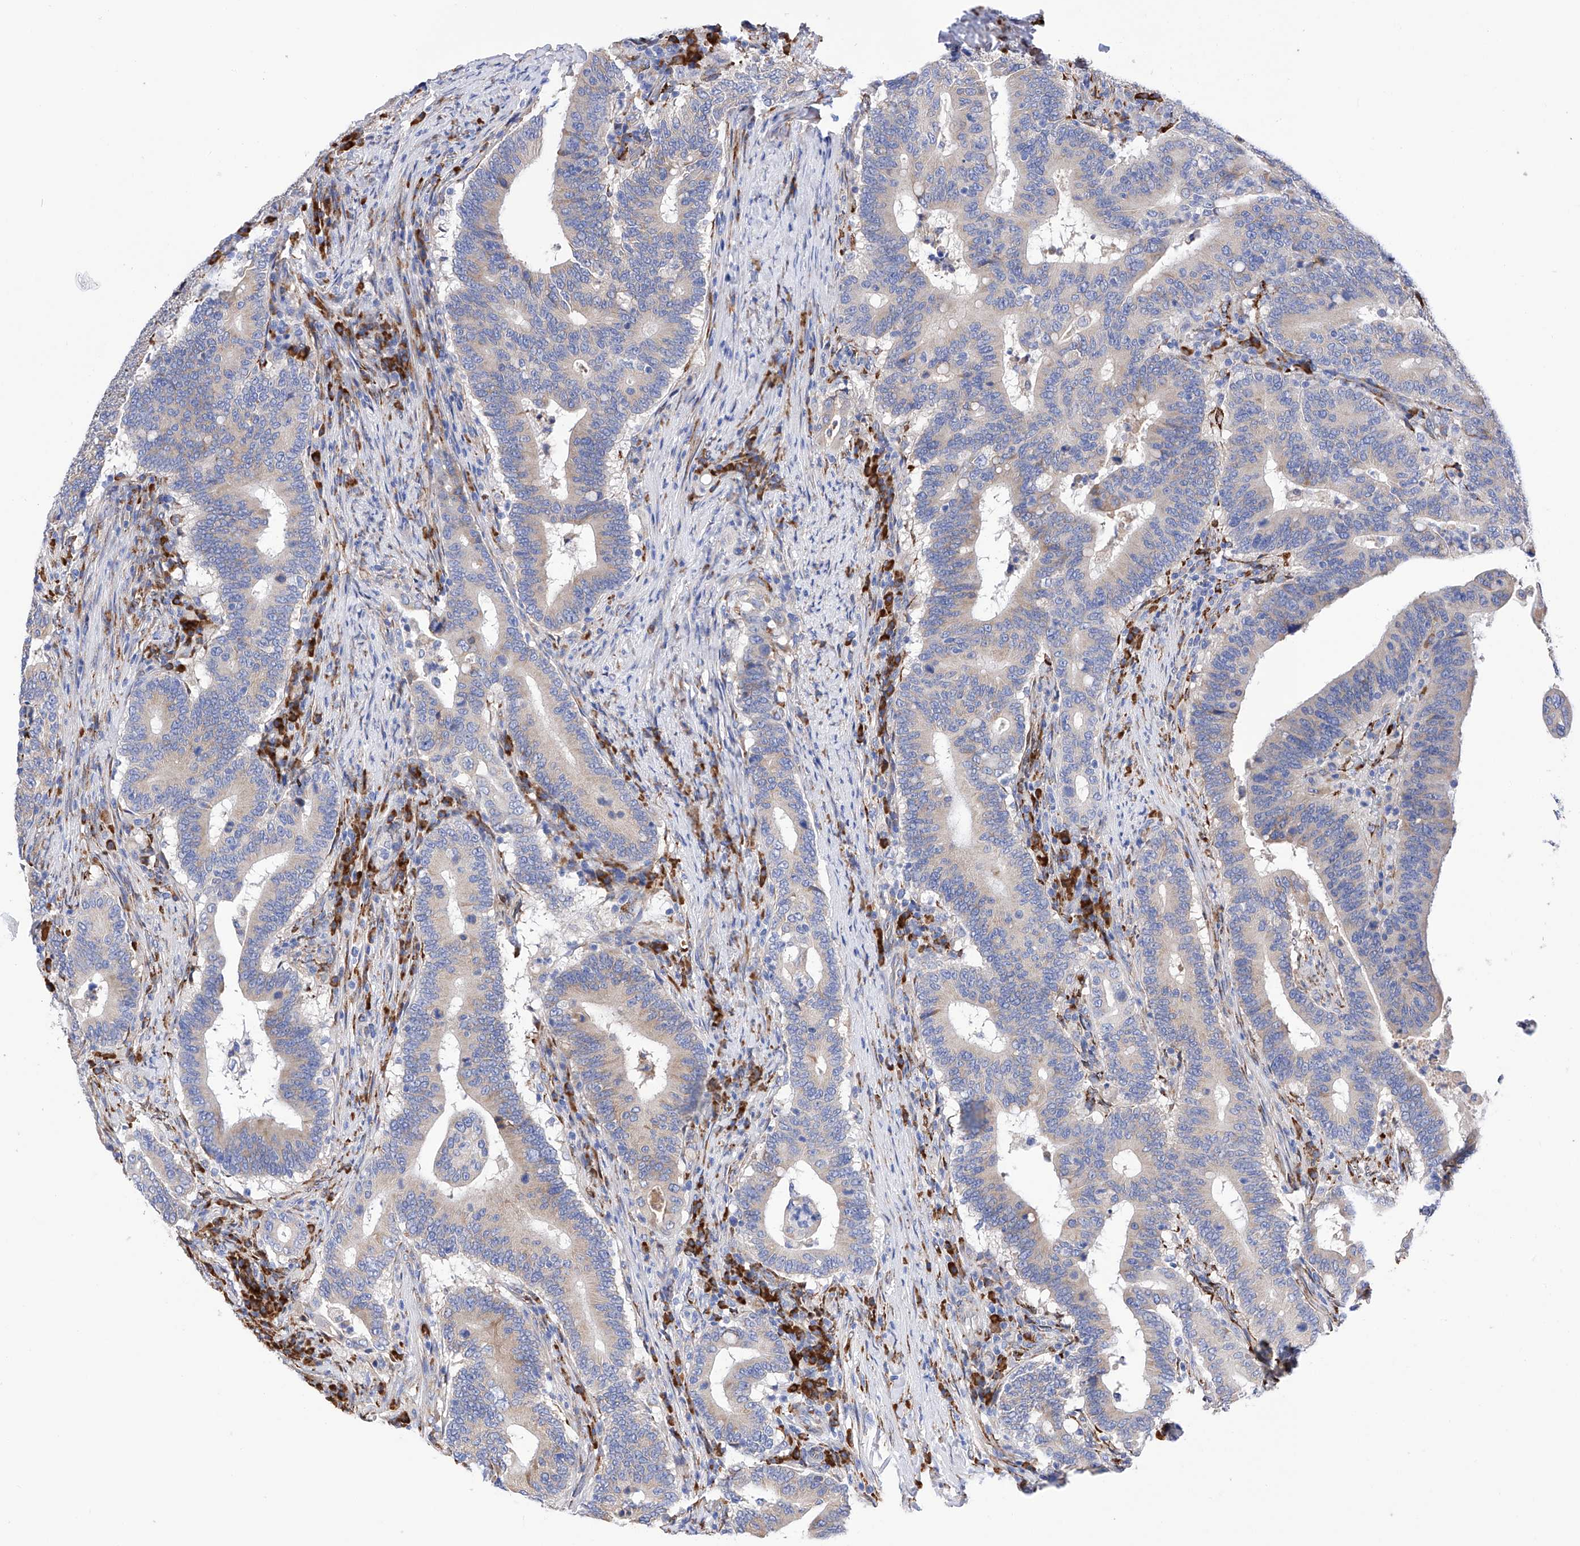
{"staining": {"intensity": "weak", "quantity": "<25%", "location": "cytoplasmic/membranous"}, "tissue": "colorectal cancer", "cell_type": "Tumor cells", "image_type": "cancer", "snomed": [{"axis": "morphology", "description": "Adenocarcinoma, NOS"}, {"axis": "topography", "description": "Colon"}], "caption": "Immunohistochemical staining of human colorectal cancer displays no significant expression in tumor cells.", "gene": "PDIA5", "patient": {"sex": "female", "age": 66}}